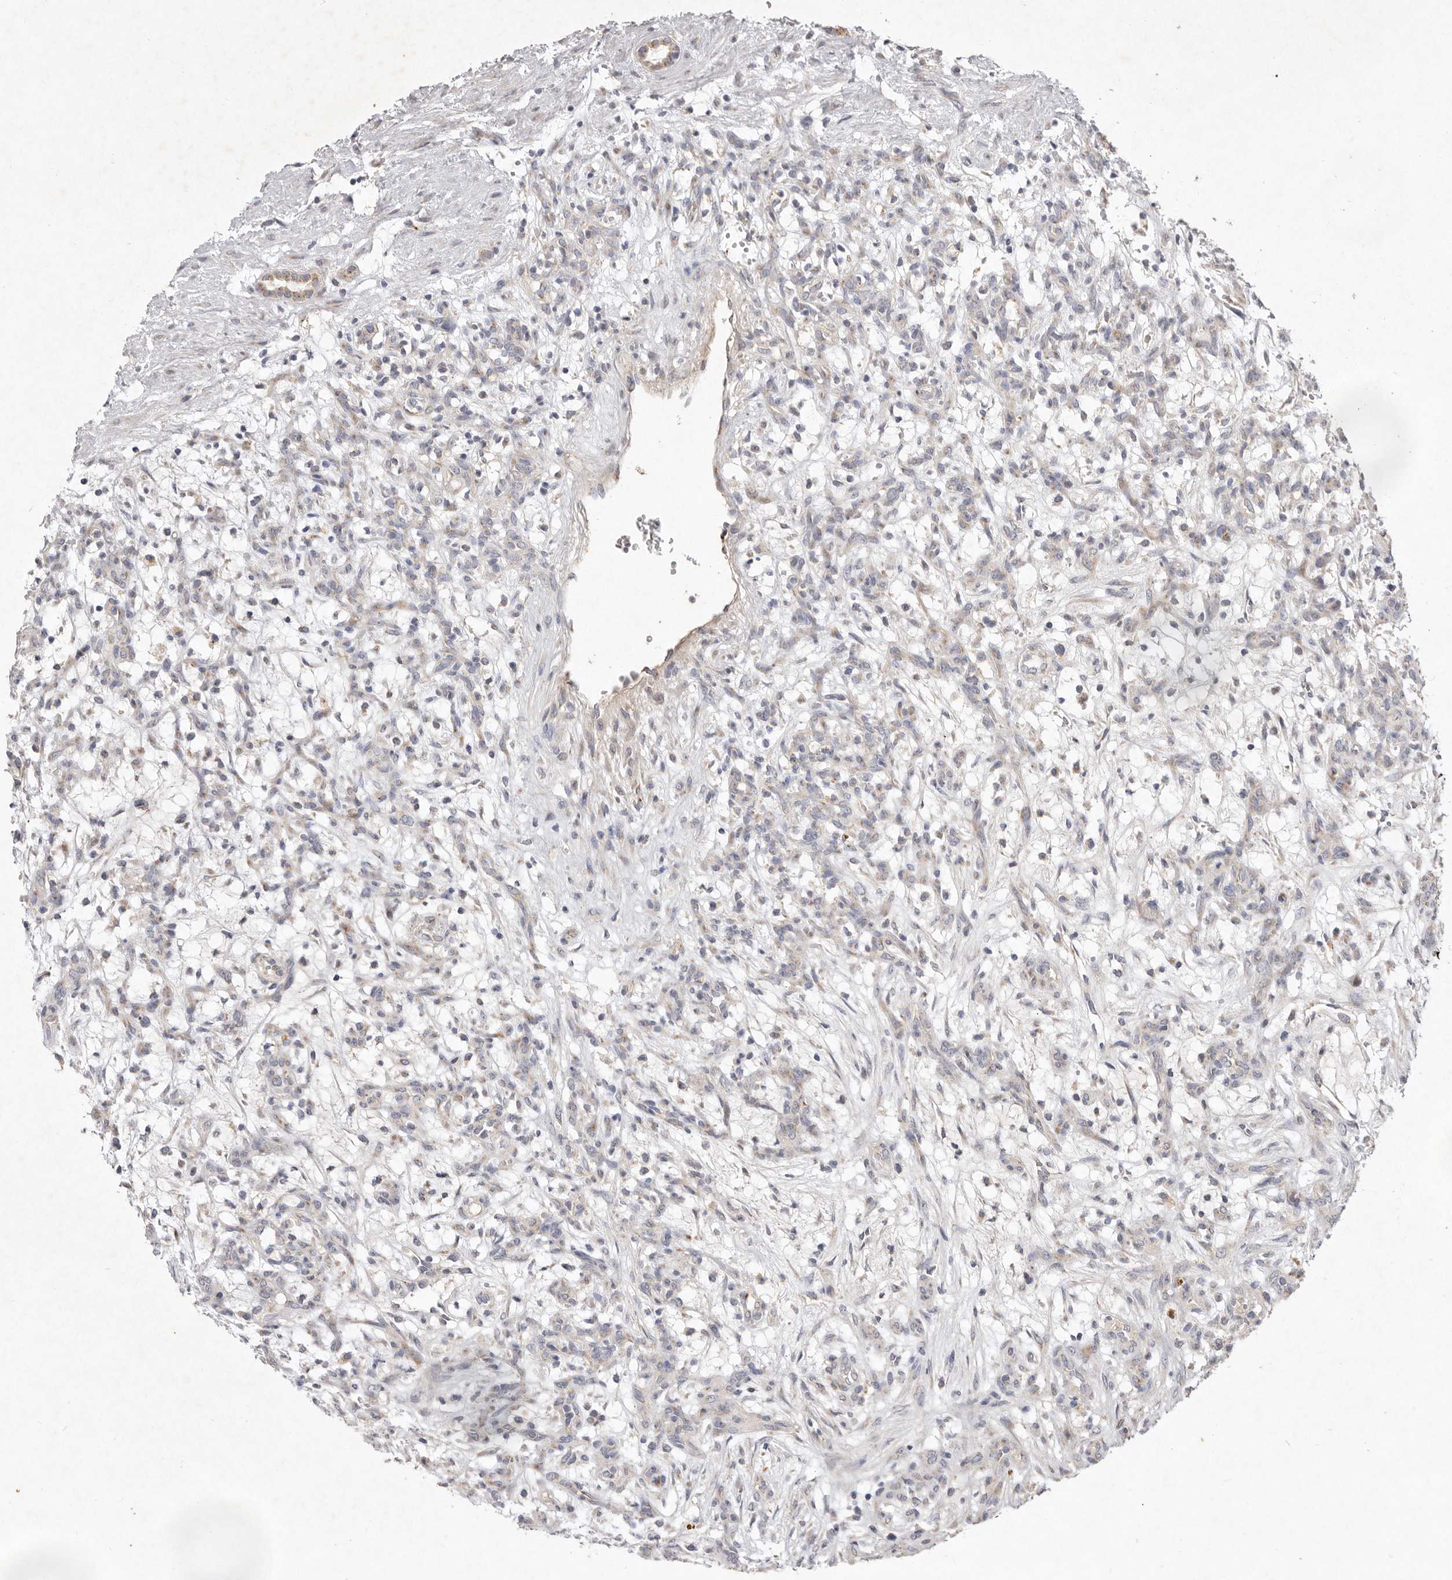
{"staining": {"intensity": "negative", "quantity": "none", "location": "none"}, "tissue": "renal cancer", "cell_type": "Tumor cells", "image_type": "cancer", "snomed": [{"axis": "morphology", "description": "Adenocarcinoma, NOS"}, {"axis": "topography", "description": "Kidney"}], "caption": "This is a photomicrograph of IHC staining of renal adenocarcinoma, which shows no positivity in tumor cells.", "gene": "USP24", "patient": {"sex": "female", "age": 57}}